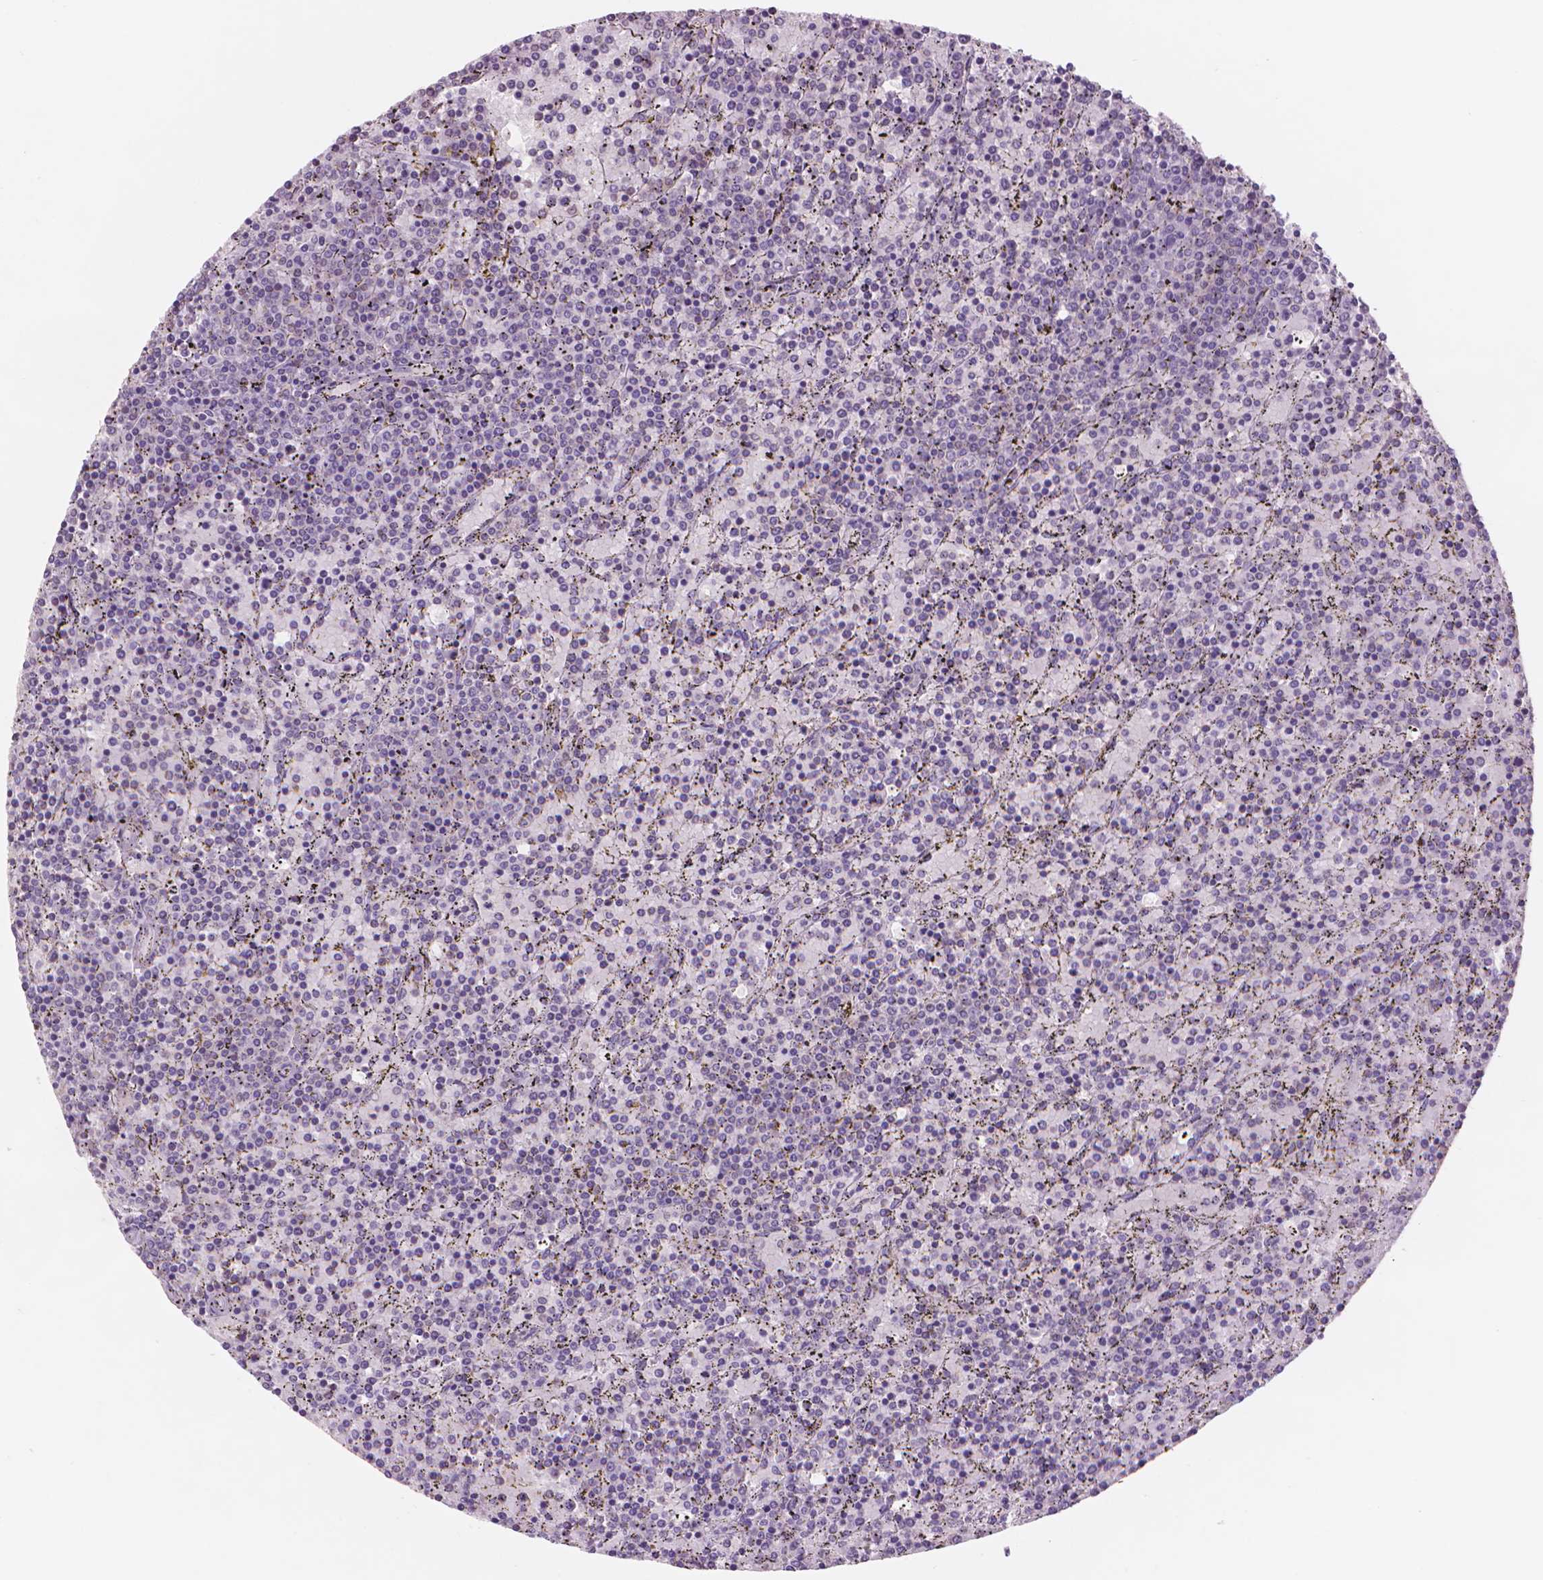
{"staining": {"intensity": "negative", "quantity": "none", "location": "none"}, "tissue": "lymphoma", "cell_type": "Tumor cells", "image_type": "cancer", "snomed": [{"axis": "morphology", "description": "Malignant lymphoma, non-Hodgkin's type, Low grade"}, {"axis": "topography", "description": "Spleen"}], "caption": "High magnification brightfield microscopy of lymphoma stained with DAB (3,3'-diaminobenzidine) (brown) and counterstained with hematoxylin (blue): tumor cells show no significant positivity. Brightfield microscopy of immunohistochemistry (IHC) stained with DAB (3,3'-diaminobenzidine) (brown) and hematoxylin (blue), captured at high magnification.", "gene": "ENO2", "patient": {"sex": "female", "age": 77}}